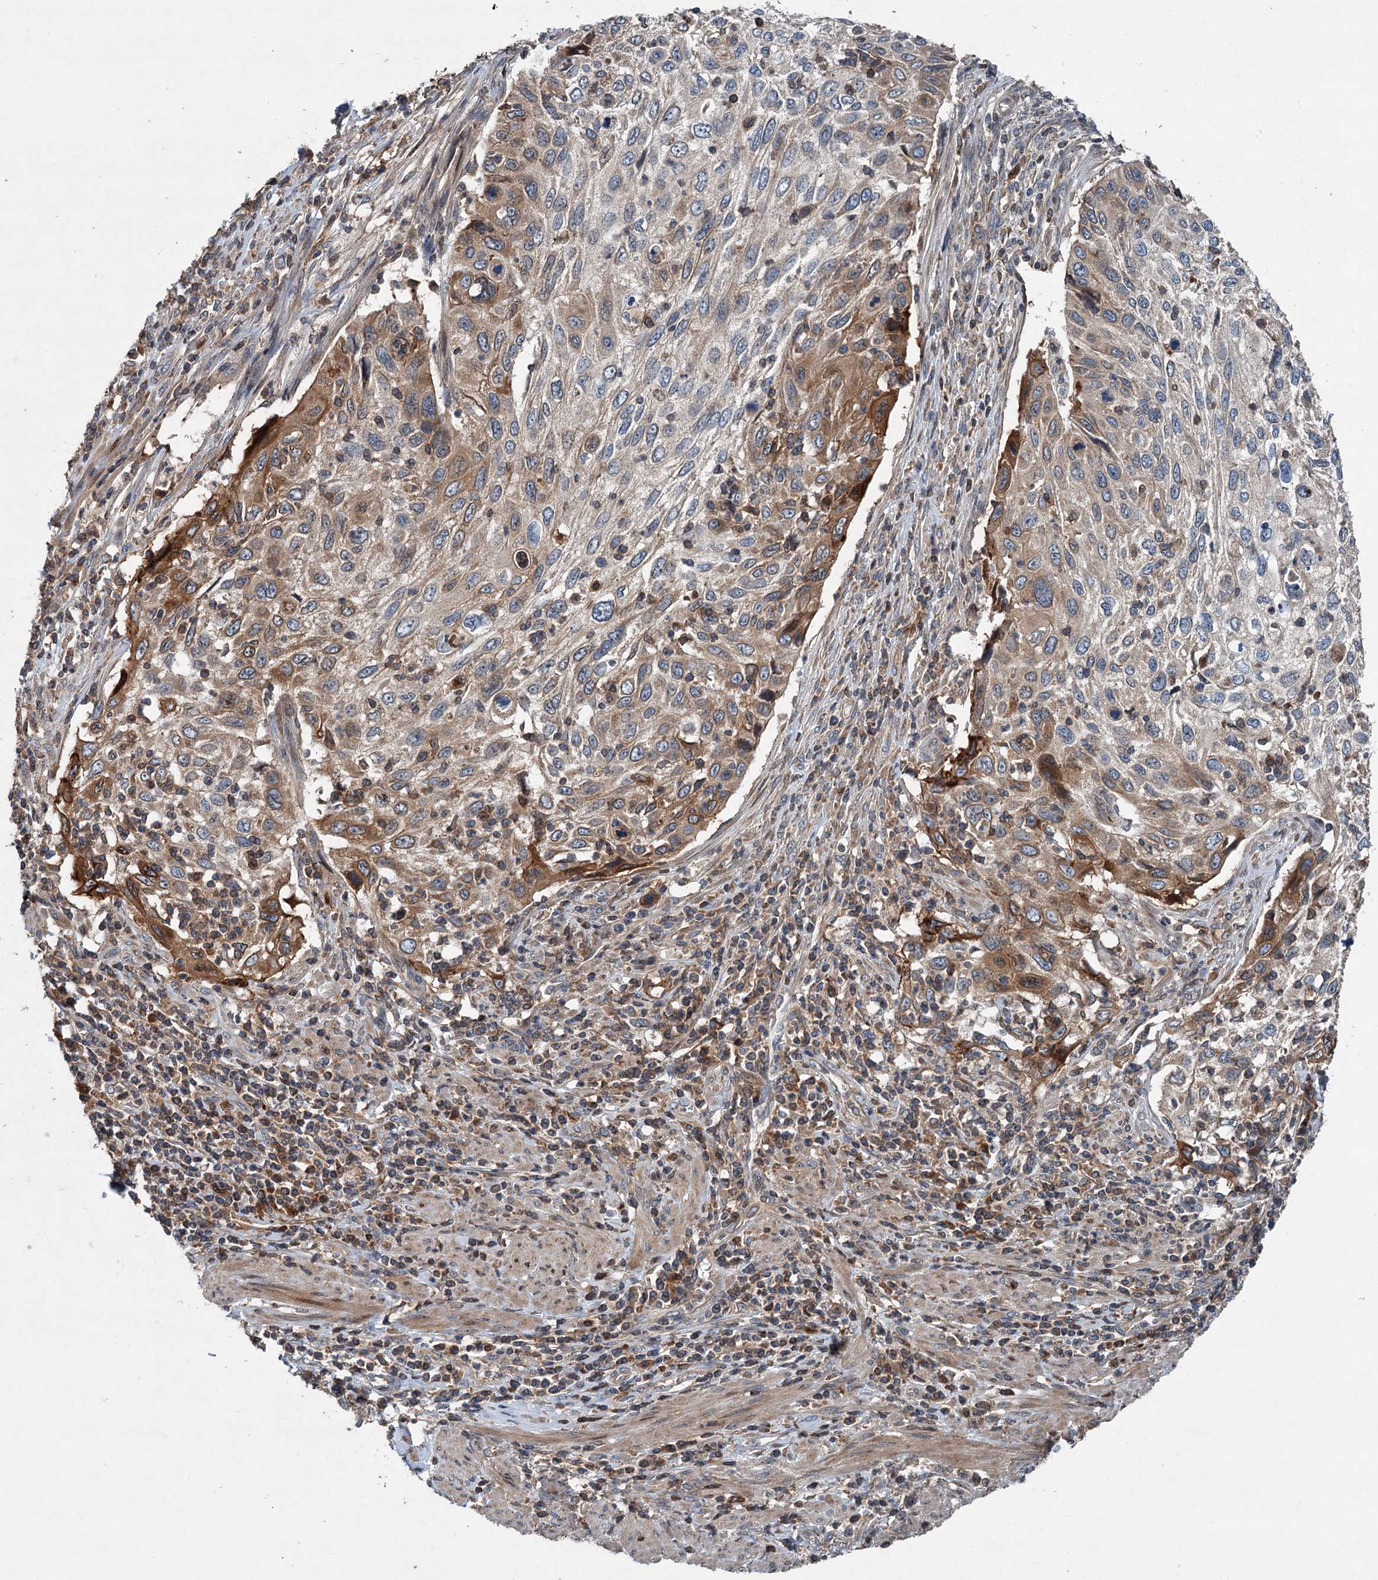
{"staining": {"intensity": "moderate", "quantity": "25%-75%", "location": "cytoplasmic/membranous"}, "tissue": "cervical cancer", "cell_type": "Tumor cells", "image_type": "cancer", "snomed": [{"axis": "morphology", "description": "Squamous cell carcinoma, NOS"}, {"axis": "topography", "description": "Cervix"}], "caption": "Protein expression analysis of cervical cancer exhibits moderate cytoplasmic/membranous staining in about 25%-75% of tumor cells. The staining was performed using DAB, with brown indicating positive protein expression. Nuclei are stained blue with hematoxylin.", "gene": "TAPBPL", "patient": {"sex": "female", "age": 70}}